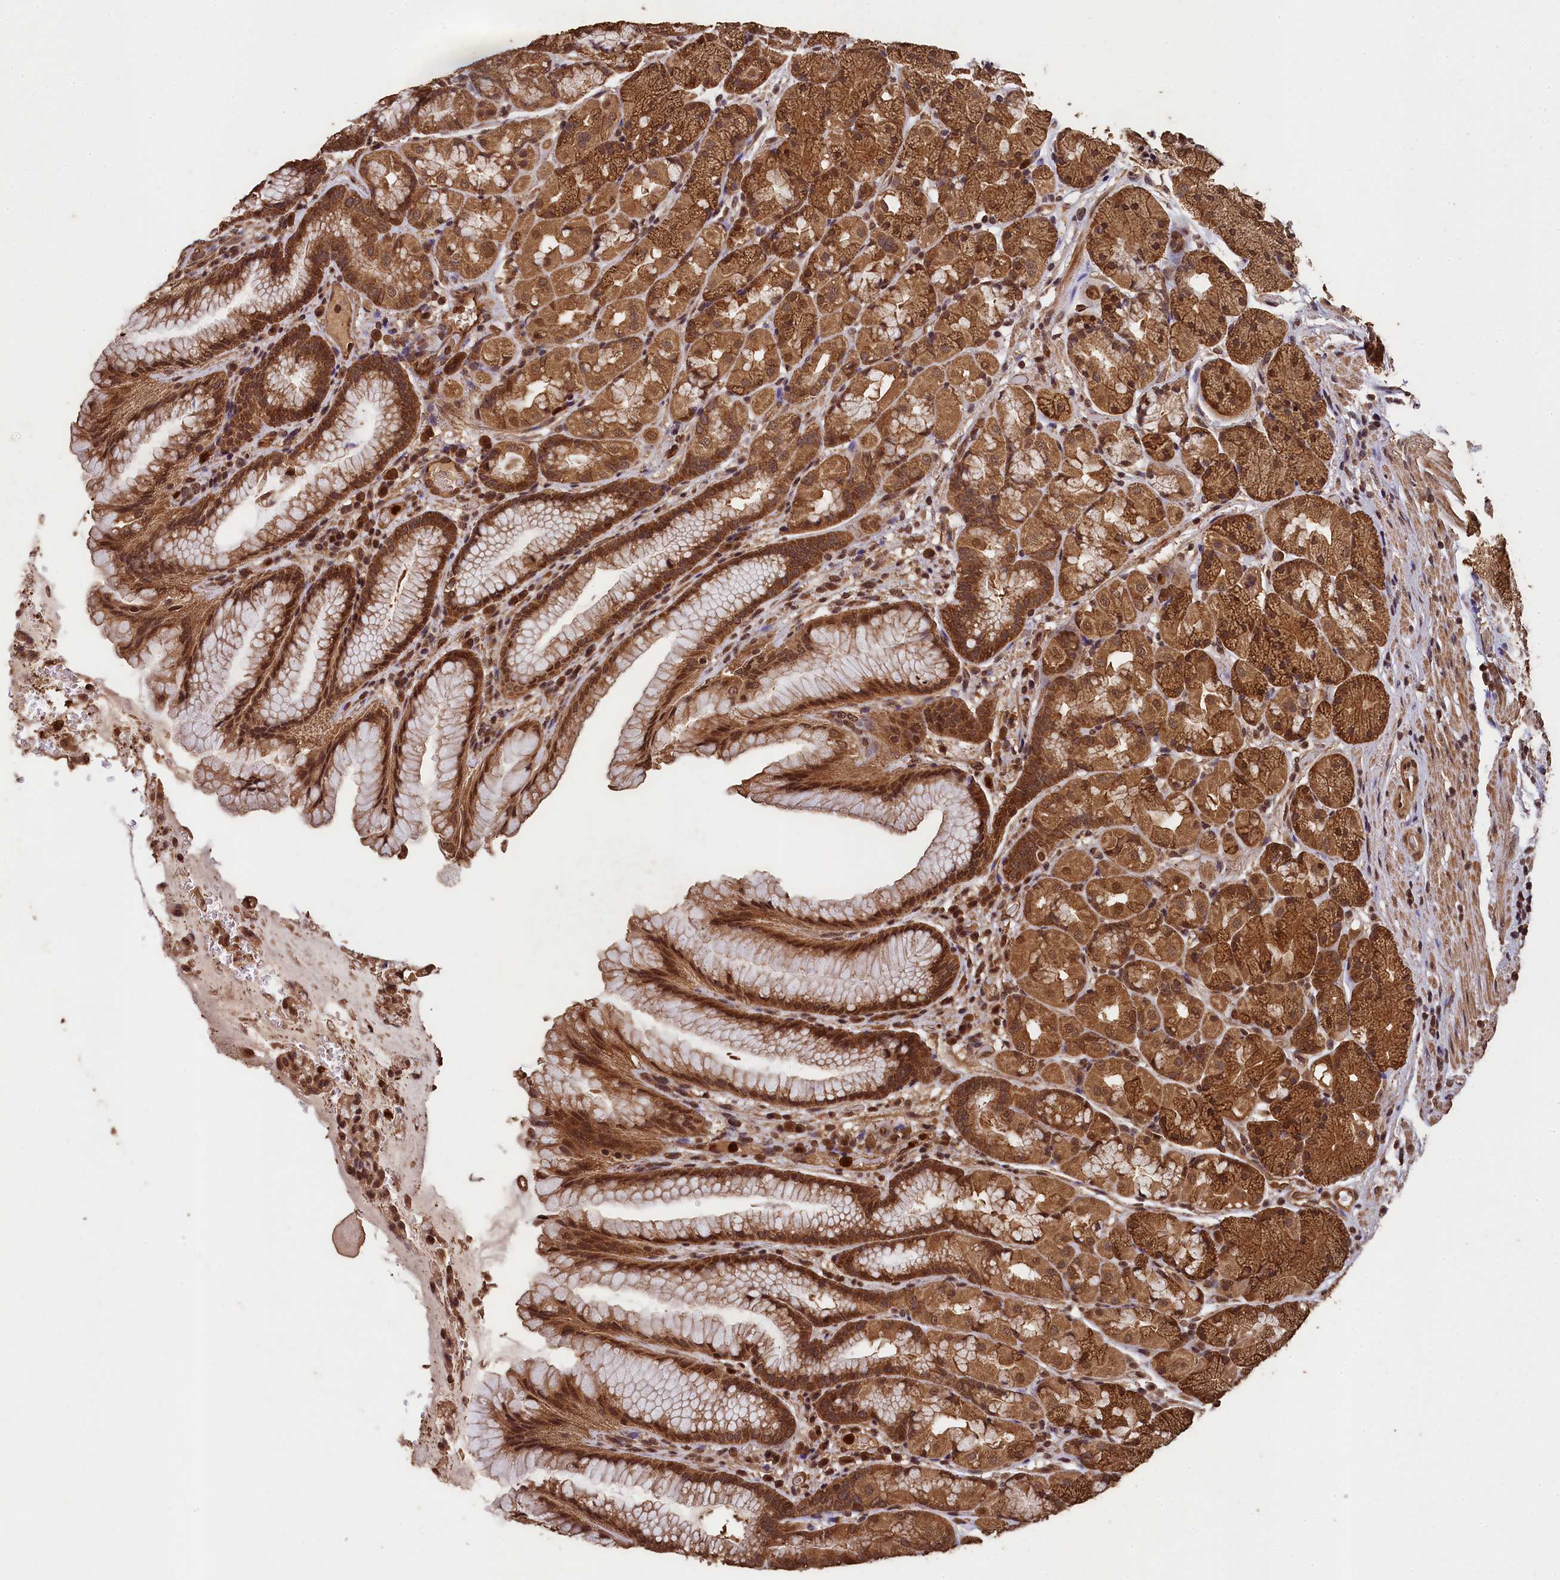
{"staining": {"intensity": "moderate", "quantity": ">75%", "location": "cytoplasmic/membranous,nuclear"}, "tissue": "stomach", "cell_type": "Glandular cells", "image_type": "normal", "snomed": [{"axis": "morphology", "description": "Normal tissue, NOS"}, {"axis": "topography", "description": "Stomach"}], "caption": "Stomach stained with a brown dye reveals moderate cytoplasmic/membranous,nuclear positive positivity in about >75% of glandular cells.", "gene": "CEP57L1", "patient": {"sex": "male", "age": 63}}